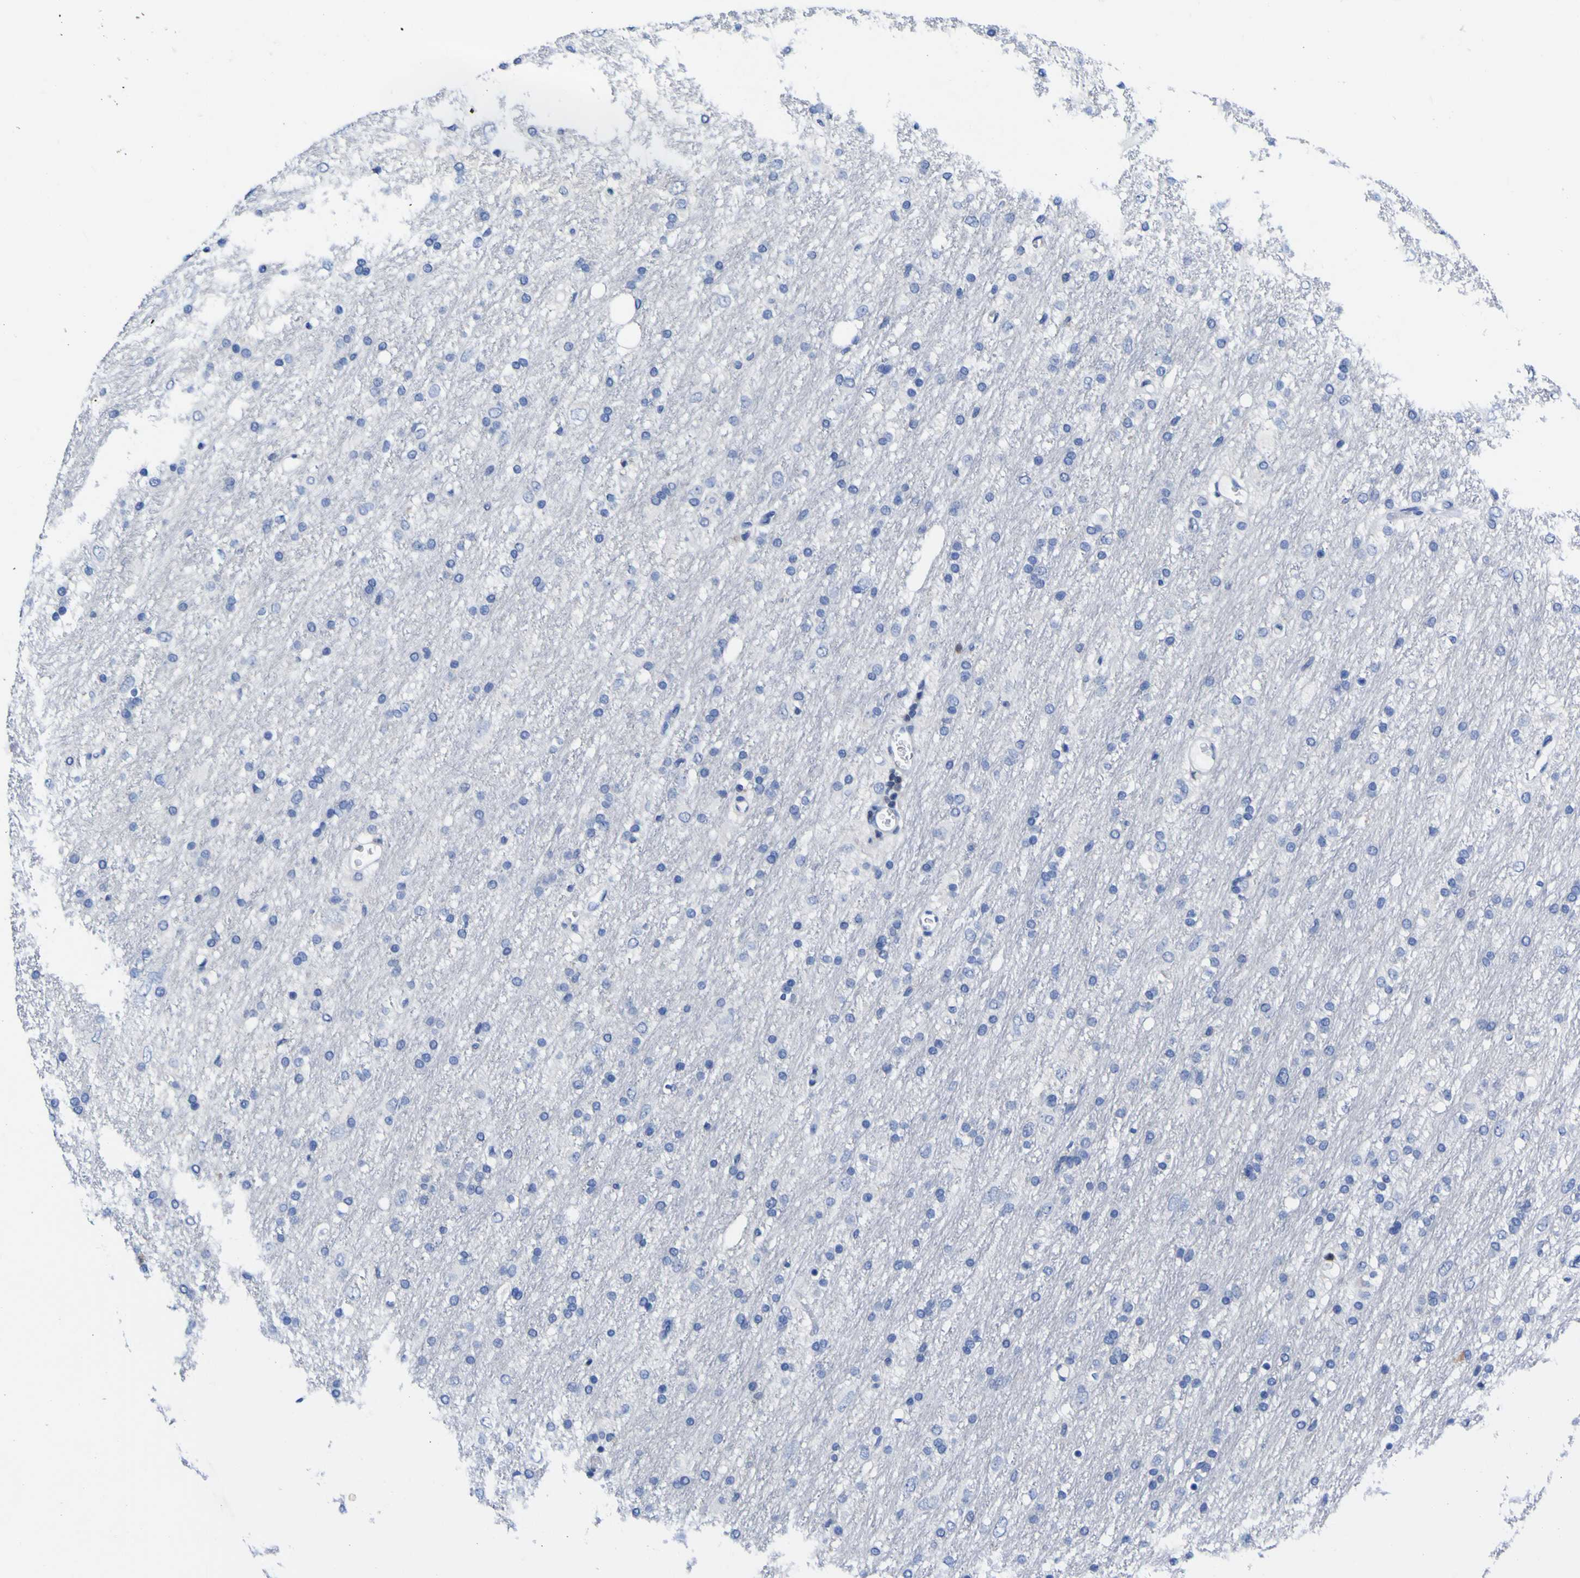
{"staining": {"intensity": "negative", "quantity": "none", "location": "none"}, "tissue": "glioma", "cell_type": "Tumor cells", "image_type": "cancer", "snomed": [{"axis": "morphology", "description": "Glioma, malignant, Low grade"}, {"axis": "topography", "description": "Brain"}], "caption": "Immunohistochemical staining of human glioma shows no significant expression in tumor cells. (Brightfield microscopy of DAB immunohistochemistry at high magnification).", "gene": "CASP6", "patient": {"sex": "male", "age": 77}}